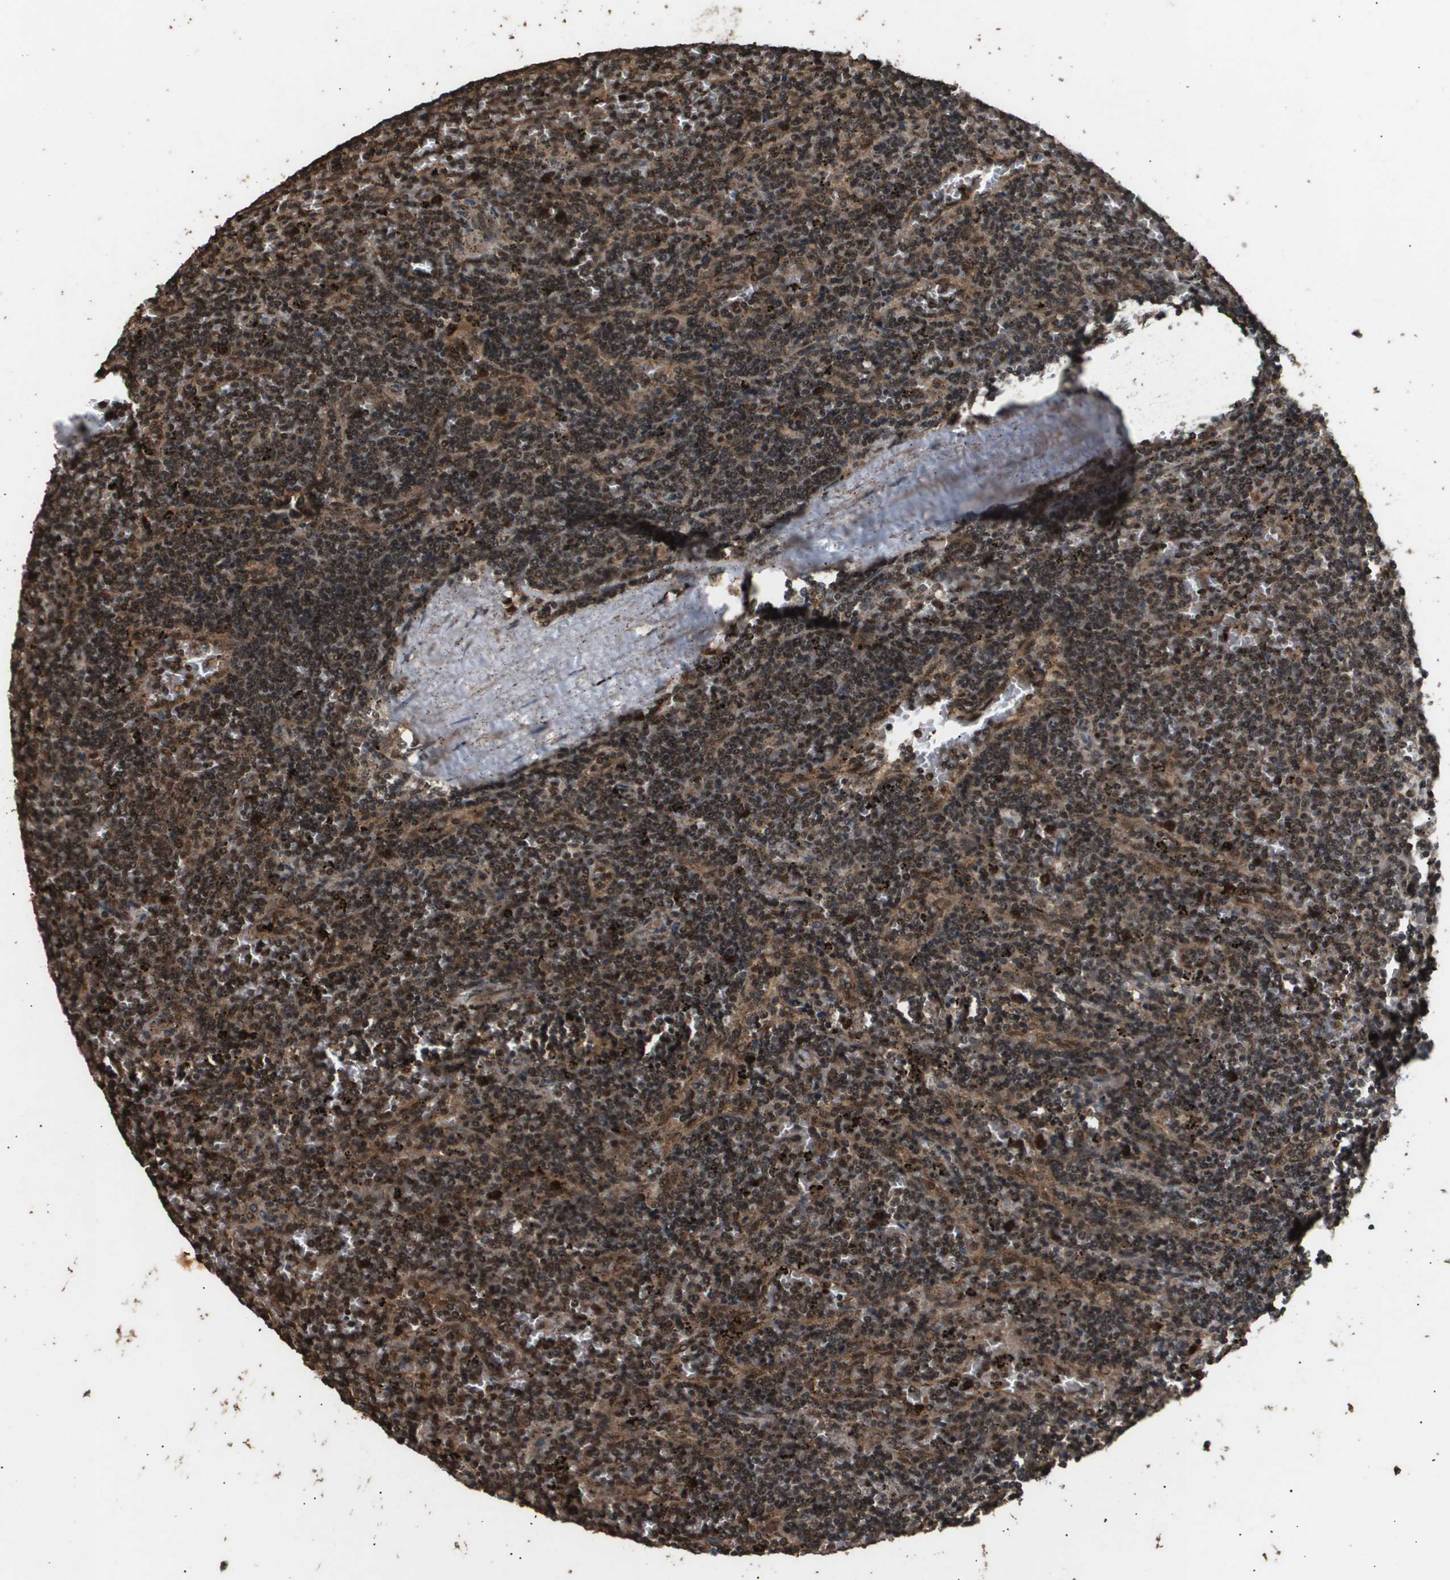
{"staining": {"intensity": "moderate", "quantity": ">75%", "location": "cytoplasmic/membranous,nuclear"}, "tissue": "lymphoma", "cell_type": "Tumor cells", "image_type": "cancer", "snomed": [{"axis": "morphology", "description": "Malignant lymphoma, non-Hodgkin's type, Low grade"}, {"axis": "topography", "description": "Spleen"}], "caption": "This photomicrograph demonstrates lymphoma stained with immunohistochemistry to label a protein in brown. The cytoplasmic/membranous and nuclear of tumor cells show moderate positivity for the protein. Nuclei are counter-stained blue.", "gene": "ING1", "patient": {"sex": "female", "age": 50}}